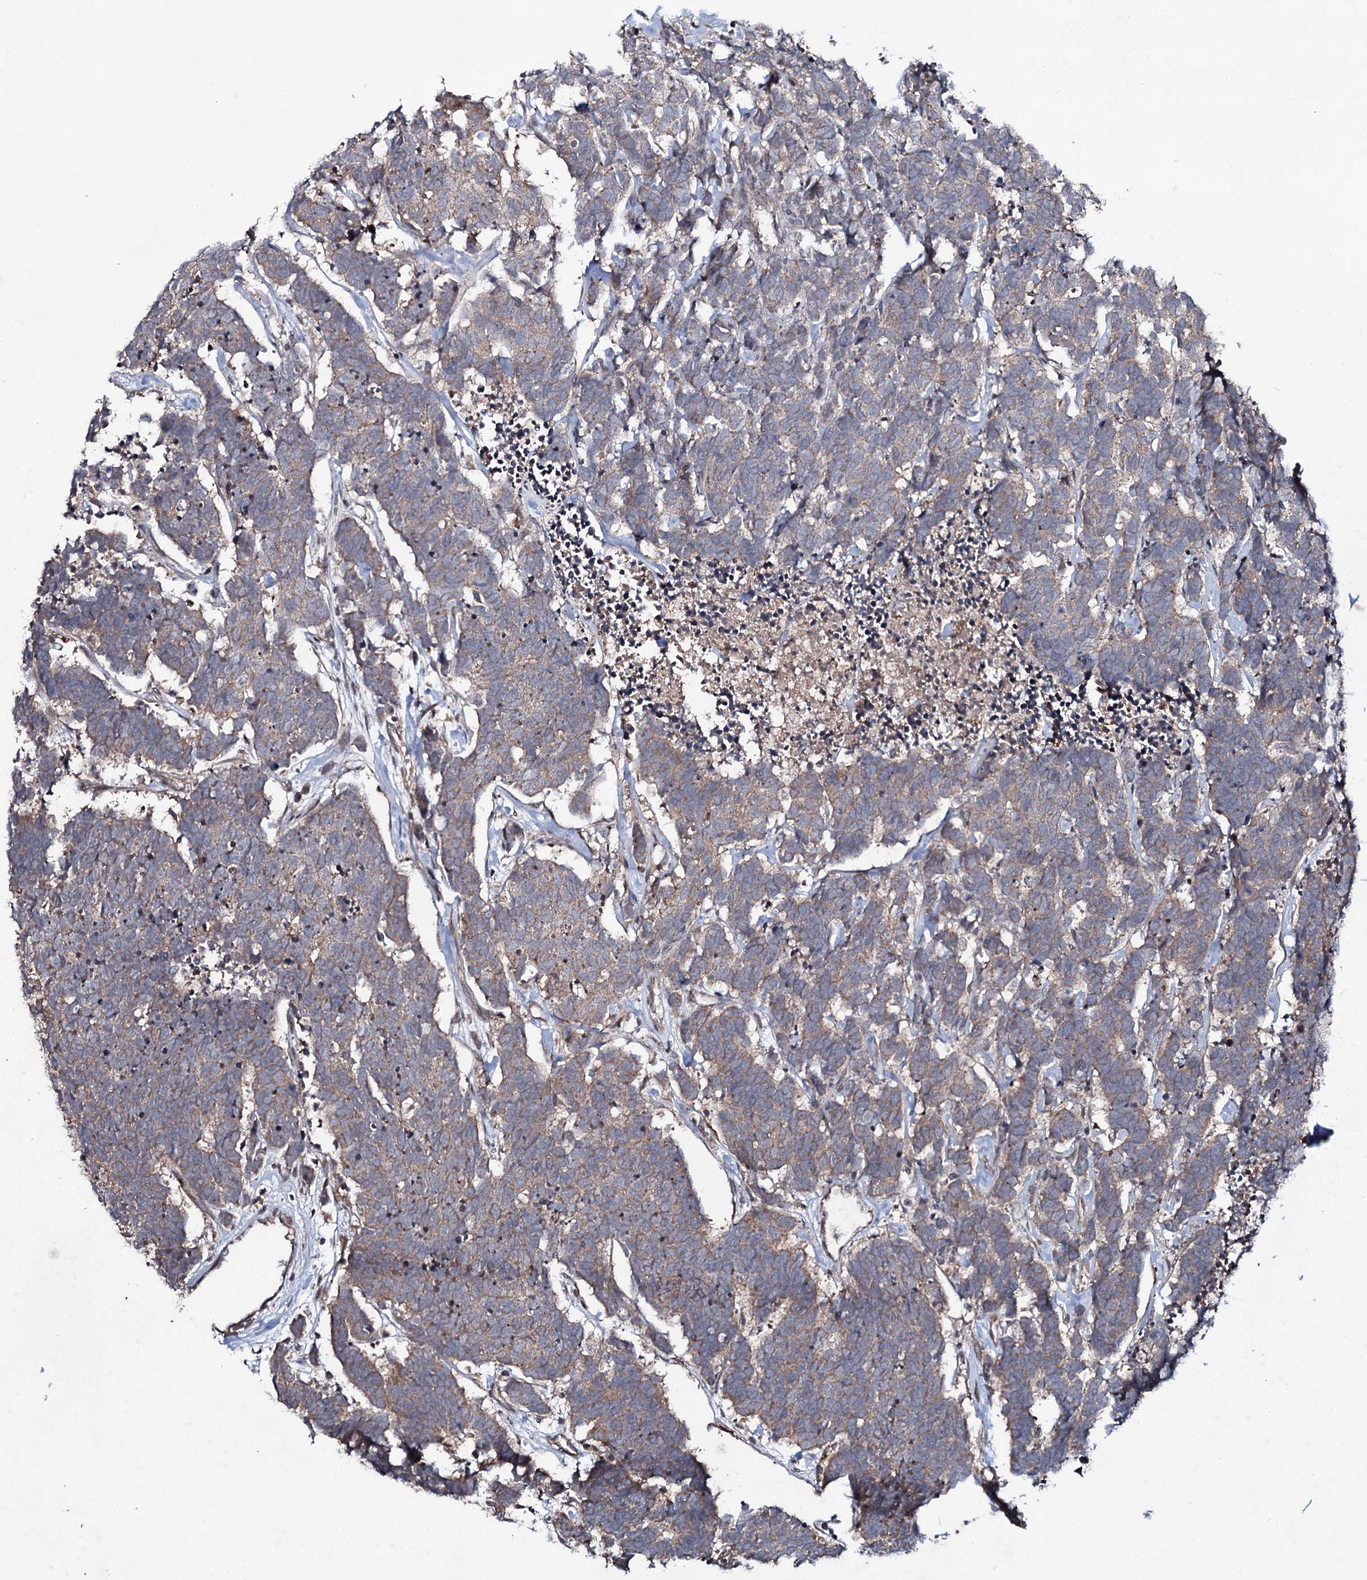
{"staining": {"intensity": "weak", "quantity": ">75%", "location": "cytoplasmic/membranous"}, "tissue": "carcinoid", "cell_type": "Tumor cells", "image_type": "cancer", "snomed": [{"axis": "morphology", "description": "Carcinoma, NOS"}, {"axis": "morphology", "description": "Carcinoid, malignant, NOS"}, {"axis": "topography", "description": "Urinary bladder"}], "caption": "Tumor cells display weak cytoplasmic/membranous staining in about >75% of cells in carcinoid. (IHC, brightfield microscopy, high magnification).", "gene": "SNAP23", "patient": {"sex": "male", "age": 57}}